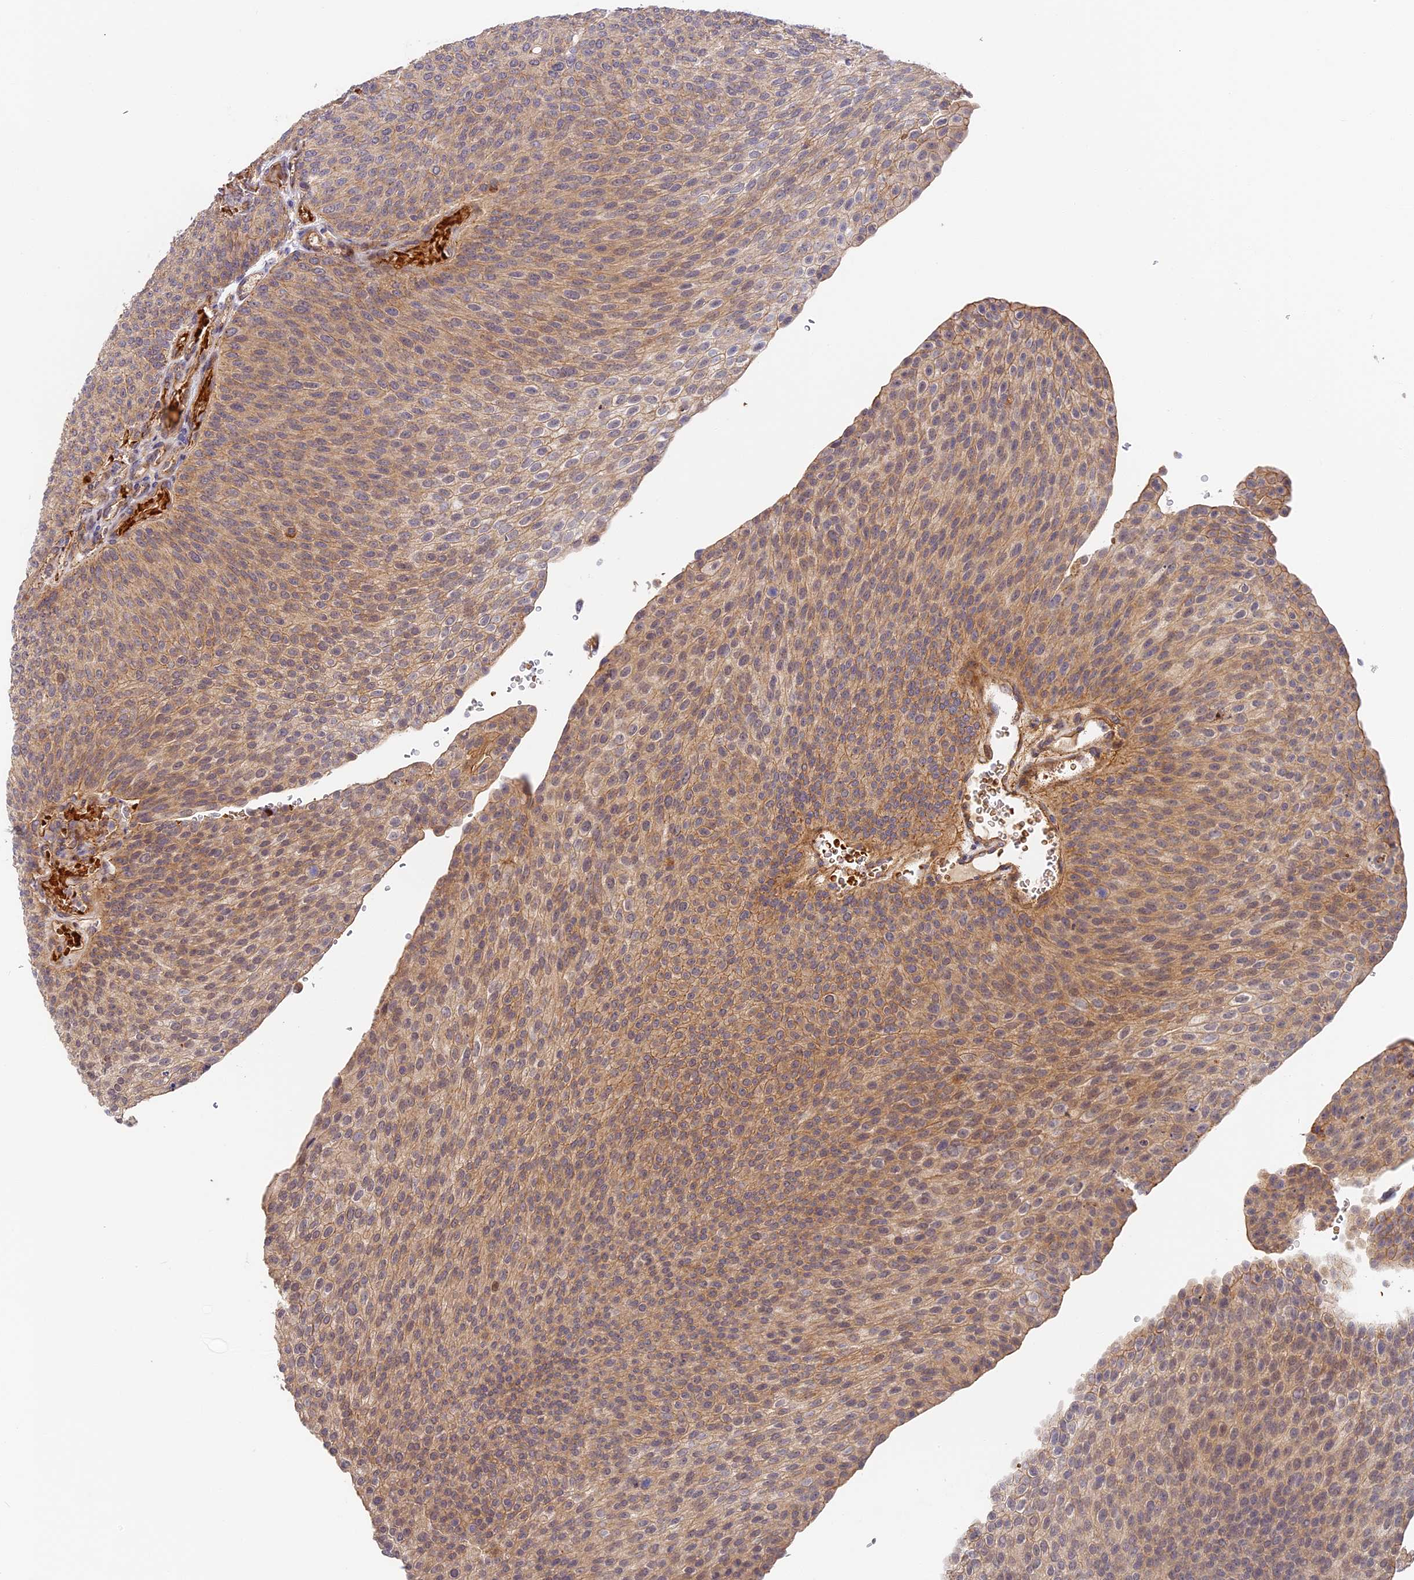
{"staining": {"intensity": "moderate", "quantity": "25%-75%", "location": "cytoplasmic/membranous"}, "tissue": "urothelial cancer", "cell_type": "Tumor cells", "image_type": "cancer", "snomed": [{"axis": "morphology", "description": "Urothelial carcinoma, High grade"}, {"axis": "topography", "description": "Urinary bladder"}], "caption": "DAB (3,3'-diaminobenzidine) immunohistochemical staining of urothelial cancer demonstrates moderate cytoplasmic/membranous protein staining in about 25%-75% of tumor cells.", "gene": "MISP3", "patient": {"sex": "female", "age": 79}}